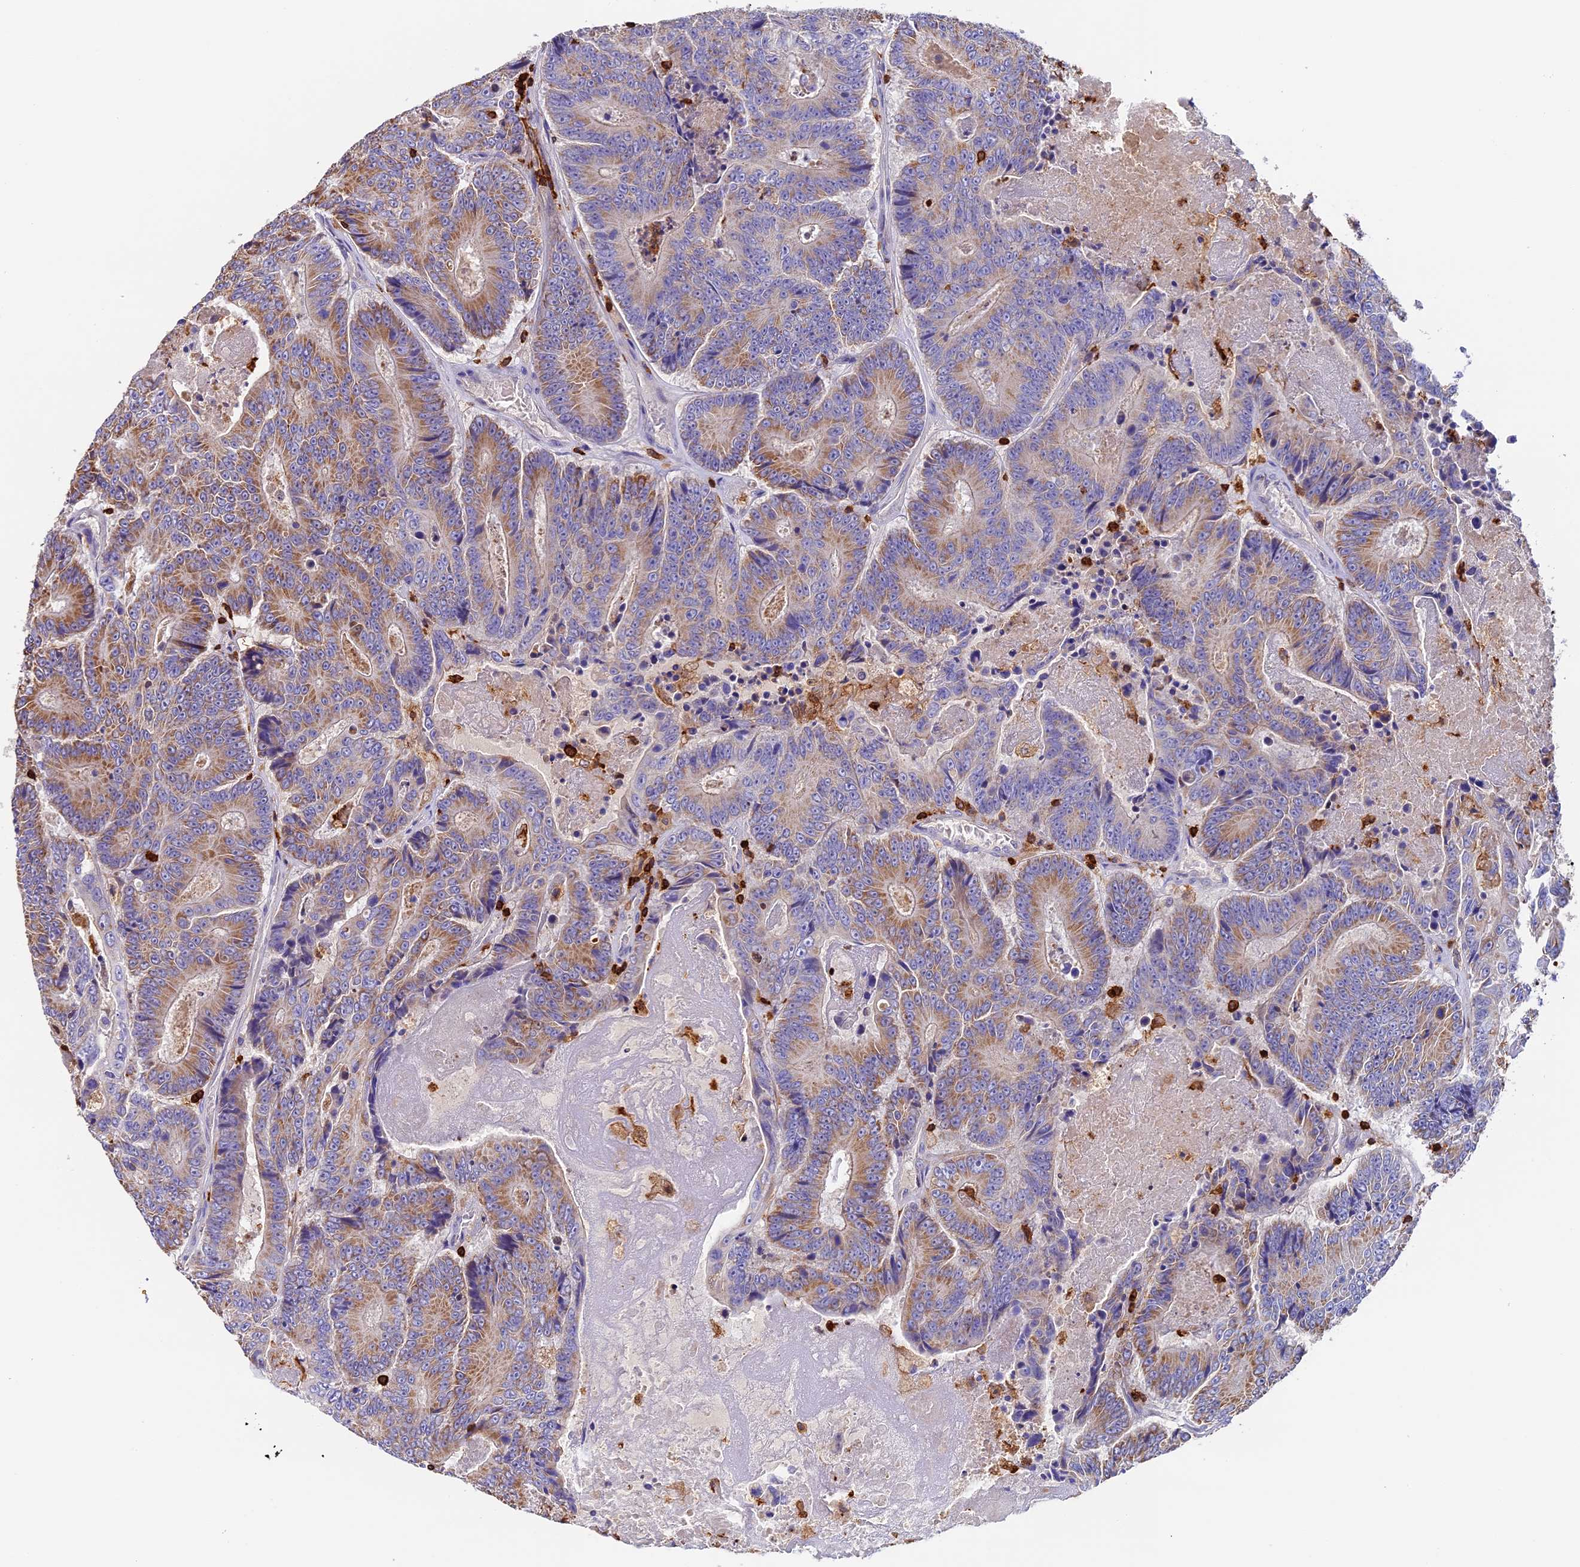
{"staining": {"intensity": "moderate", "quantity": "25%-75%", "location": "cytoplasmic/membranous"}, "tissue": "colorectal cancer", "cell_type": "Tumor cells", "image_type": "cancer", "snomed": [{"axis": "morphology", "description": "Adenocarcinoma, NOS"}, {"axis": "topography", "description": "Colon"}], "caption": "Approximately 25%-75% of tumor cells in colorectal cancer reveal moderate cytoplasmic/membranous protein expression as visualized by brown immunohistochemical staining.", "gene": "ADAT1", "patient": {"sex": "male", "age": 83}}